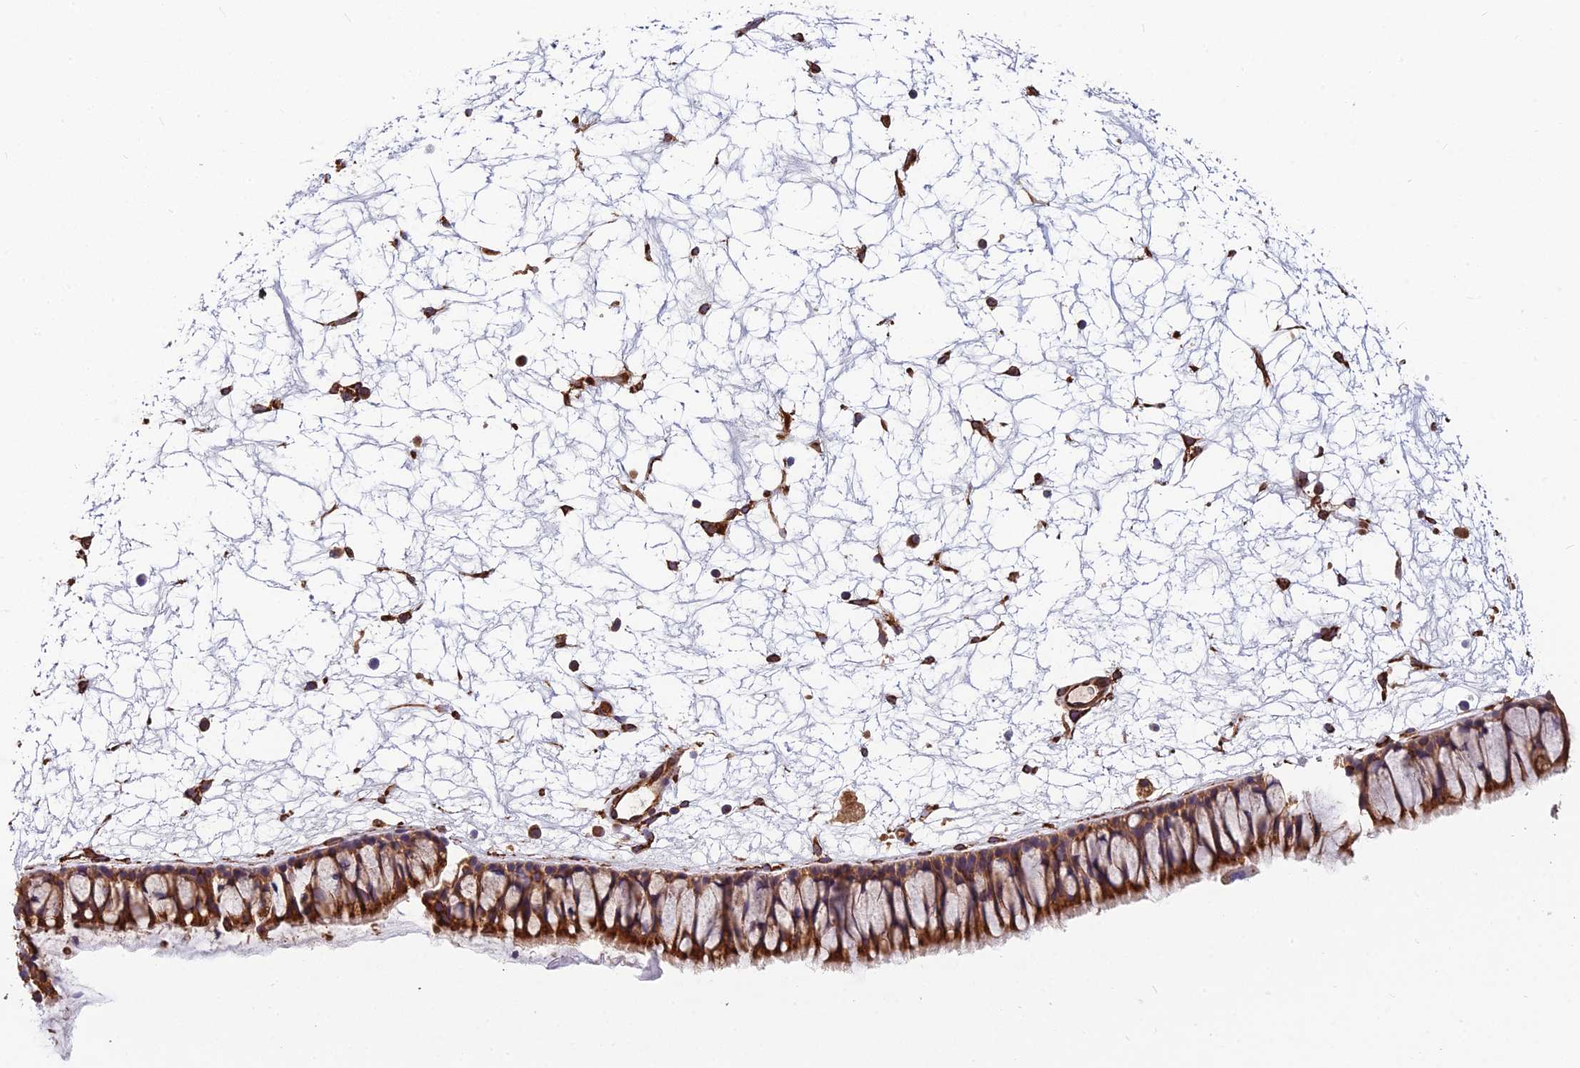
{"staining": {"intensity": "strong", "quantity": ">75%", "location": "cytoplasmic/membranous"}, "tissue": "nasopharynx", "cell_type": "Respiratory epithelial cells", "image_type": "normal", "snomed": [{"axis": "morphology", "description": "Normal tissue, NOS"}, {"axis": "topography", "description": "Nasopharynx"}], "caption": "Immunohistochemistry micrograph of benign nasopharynx: nasopharynx stained using immunohistochemistry shows high levels of strong protein expression localized specifically in the cytoplasmic/membranous of respiratory epithelial cells, appearing as a cytoplasmic/membranous brown color.", "gene": "SPDL1", "patient": {"sex": "male", "age": 64}}